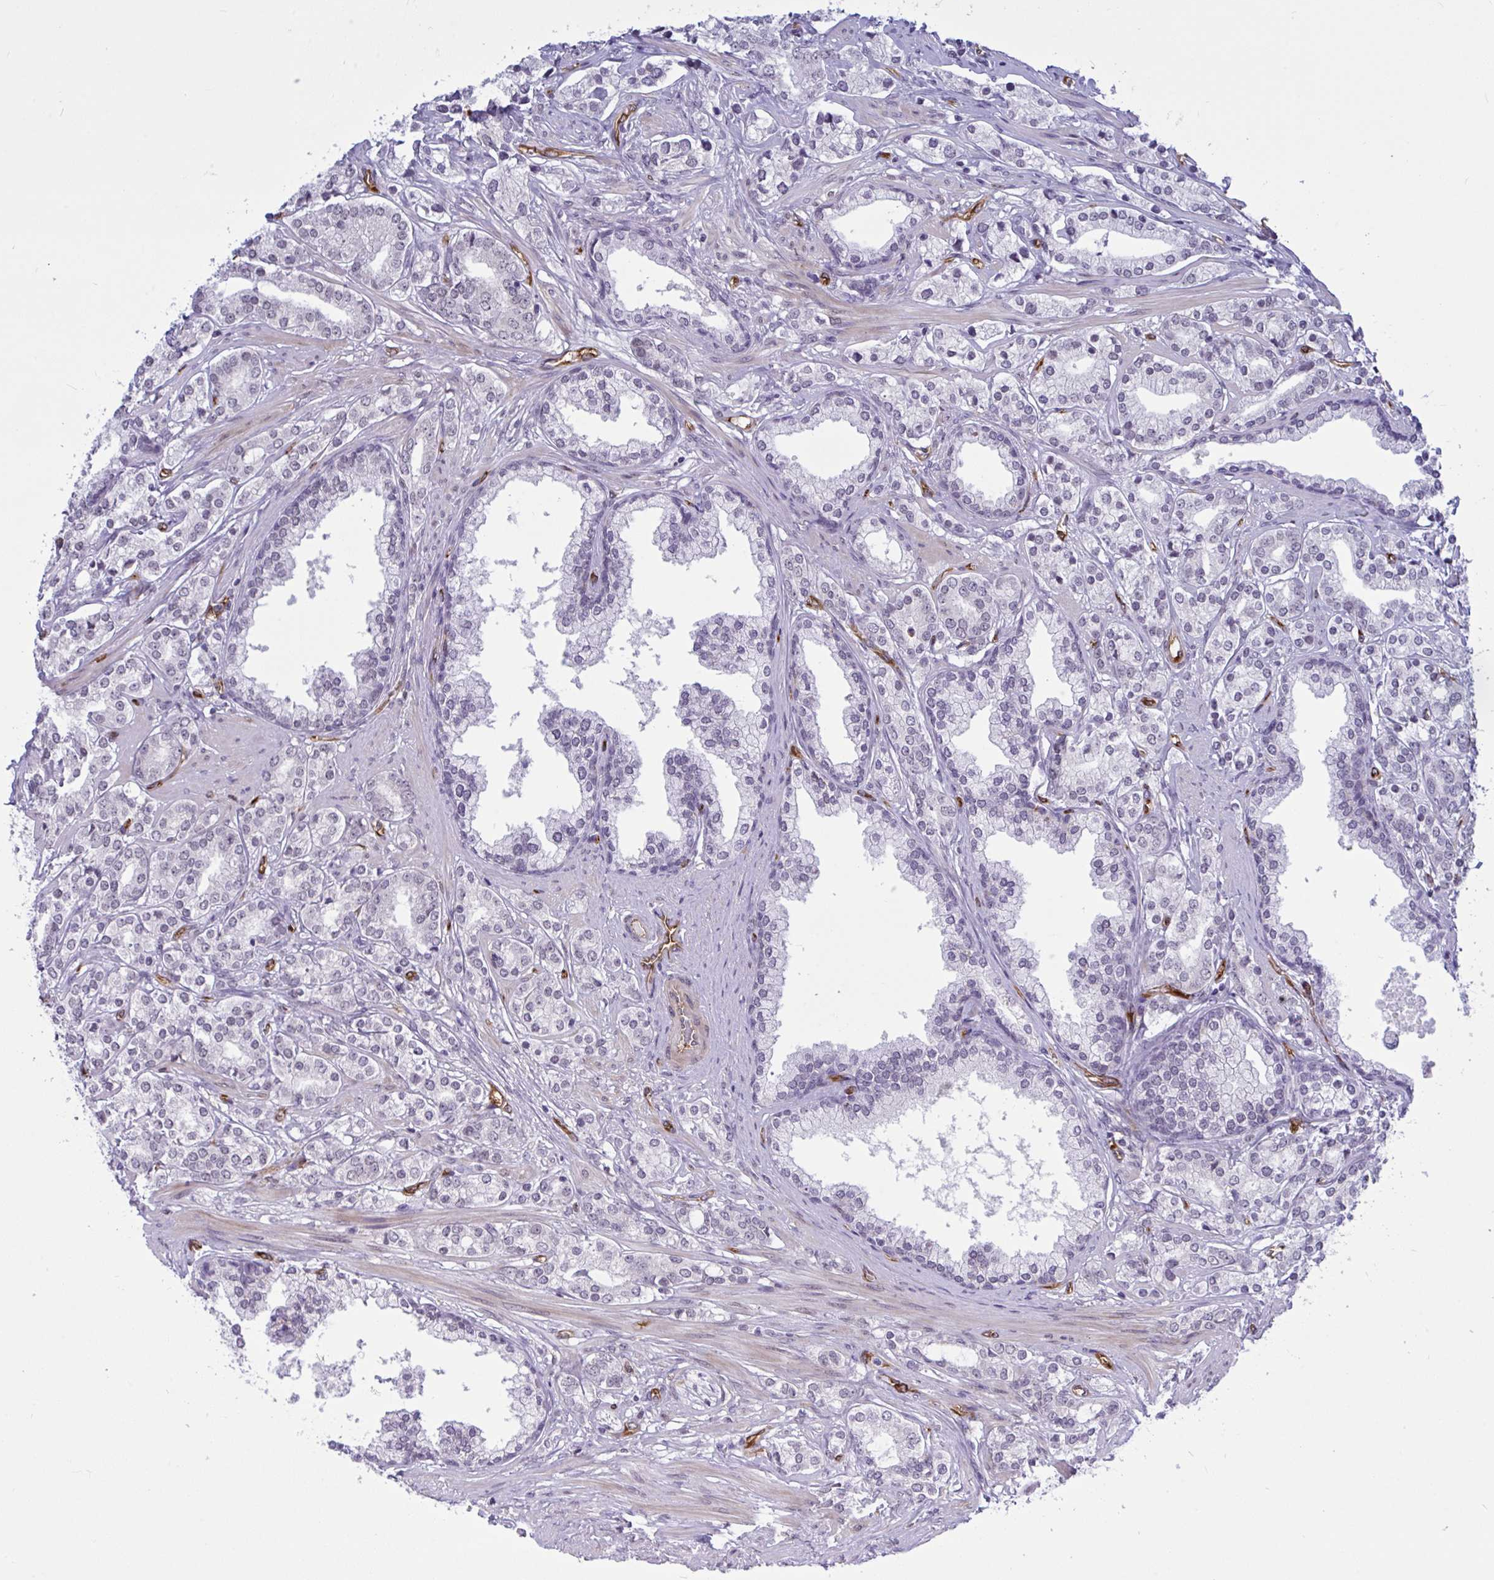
{"staining": {"intensity": "negative", "quantity": "none", "location": "none"}, "tissue": "prostate cancer", "cell_type": "Tumor cells", "image_type": "cancer", "snomed": [{"axis": "morphology", "description": "Adenocarcinoma, High grade"}, {"axis": "topography", "description": "Prostate"}], "caption": "The immunohistochemistry photomicrograph has no significant expression in tumor cells of prostate cancer tissue.", "gene": "EML1", "patient": {"sex": "male", "age": 58}}